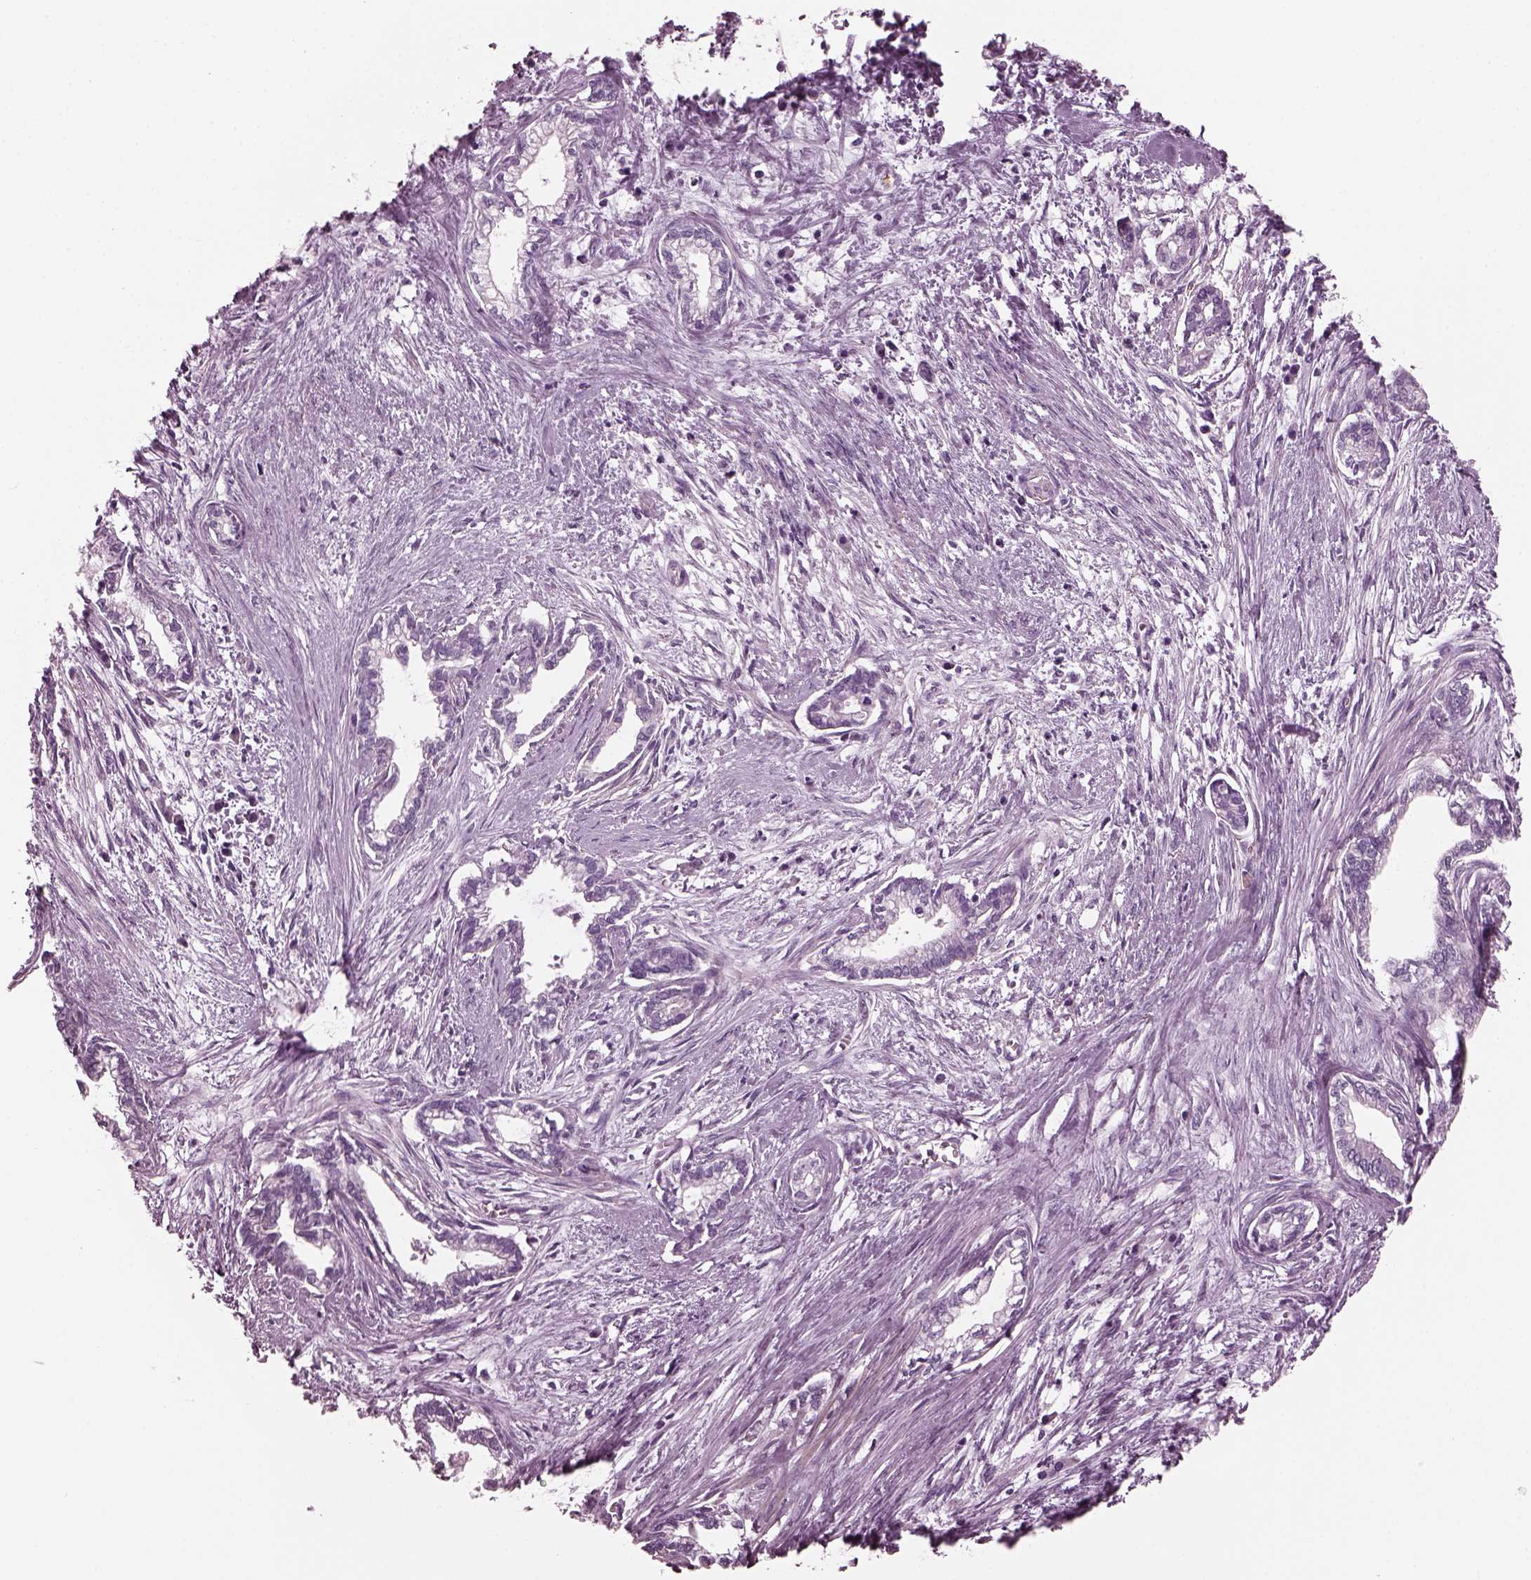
{"staining": {"intensity": "negative", "quantity": "none", "location": "none"}, "tissue": "cervical cancer", "cell_type": "Tumor cells", "image_type": "cancer", "snomed": [{"axis": "morphology", "description": "Adenocarcinoma, NOS"}, {"axis": "topography", "description": "Cervix"}], "caption": "DAB (3,3'-diaminobenzidine) immunohistochemical staining of adenocarcinoma (cervical) displays no significant staining in tumor cells. (Brightfield microscopy of DAB (3,3'-diaminobenzidine) immunohistochemistry (IHC) at high magnification).", "gene": "GDF11", "patient": {"sex": "female", "age": 62}}